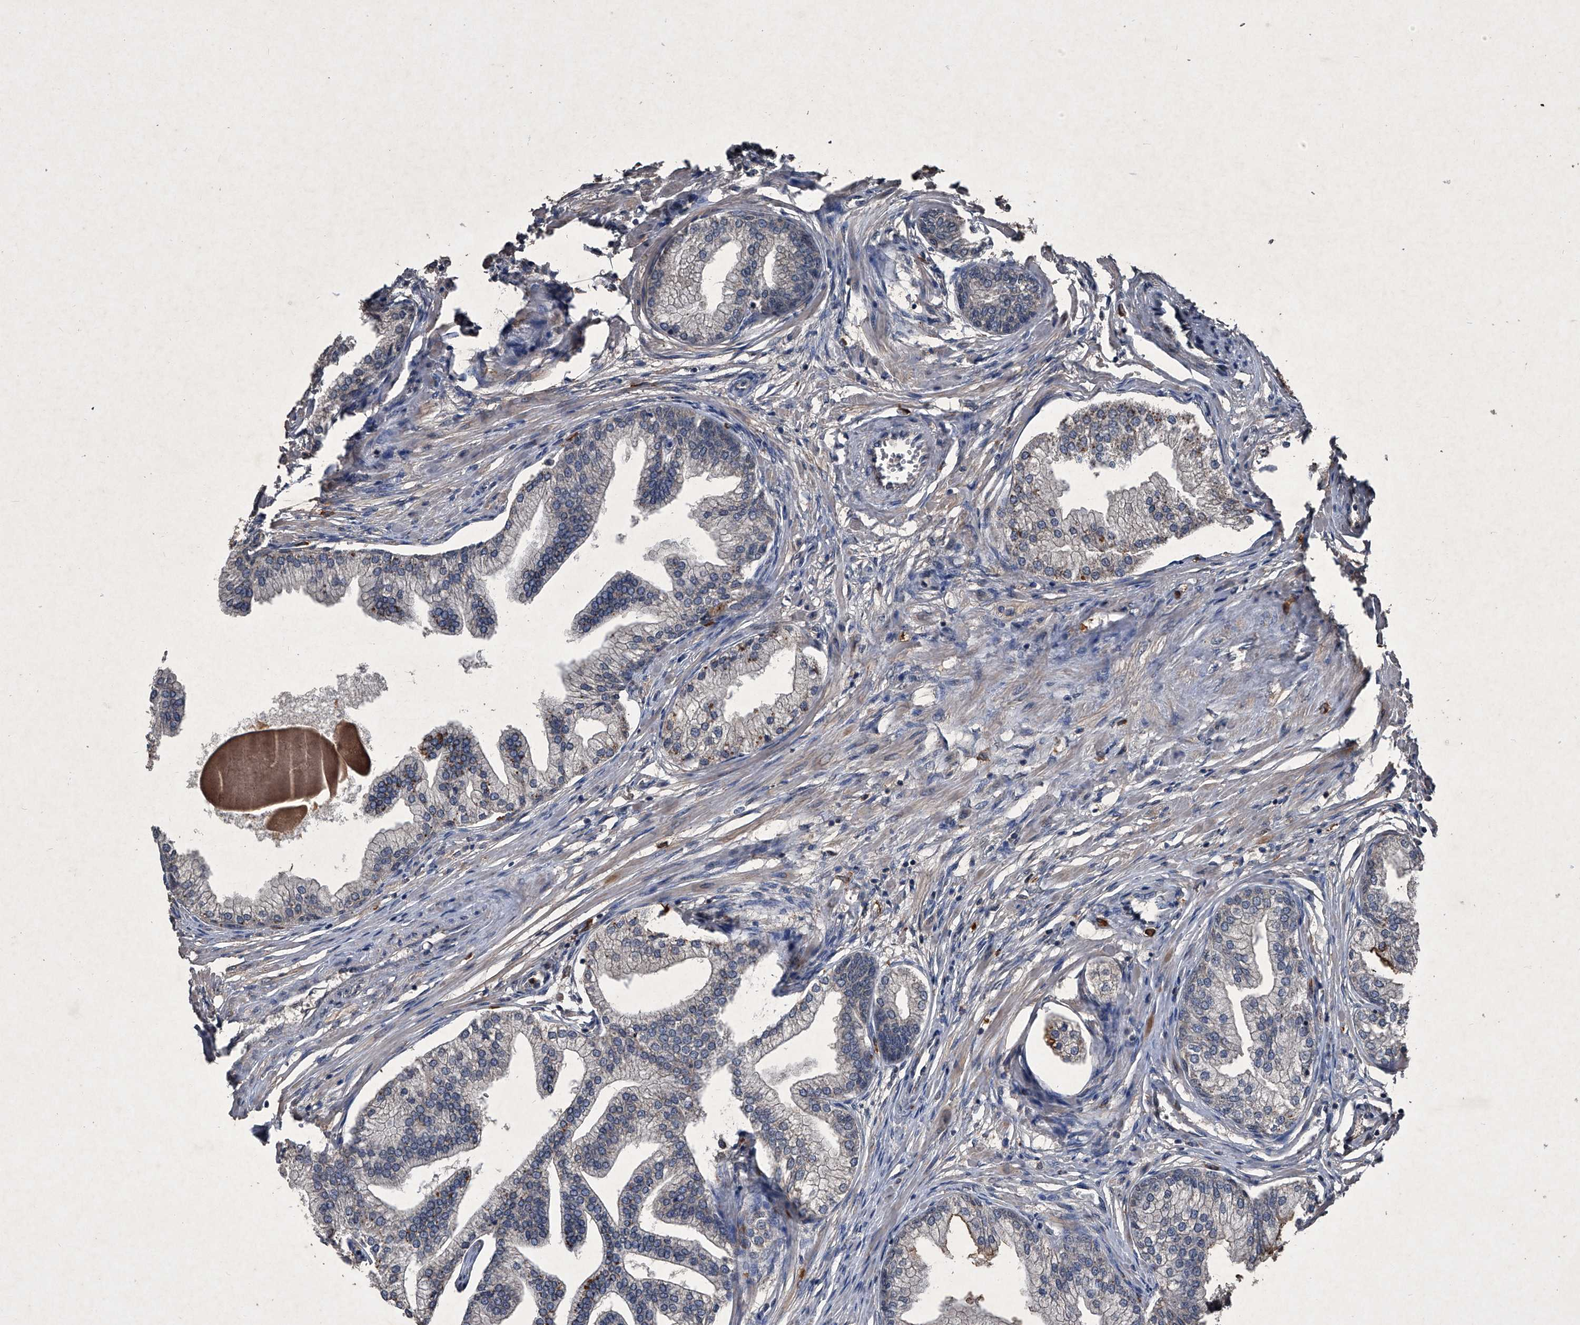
{"staining": {"intensity": "moderate", "quantity": "<25%", "location": "cytoplasmic/membranous"}, "tissue": "prostate", "cell_type": "Glandular cells", "image_type": "normal", "snomed": [{"axis": "morphology", "description": "Normal tissue, NOS"}, {"axis": "morphology", "description": "Urothelial carcinoma, Low grade"}, {"axis": "topography", "description": "Urinary bladder"}, {"axis": "topography", "description": "Prostate"}], "caption": "IHC (DAB) staining of normal prostate displays moderate cytoplasmic/membranous protein expression in about <25% of glandular cells.", "gene": "MAPKAP1", "patient": {"sex": "male", "age": 60}}